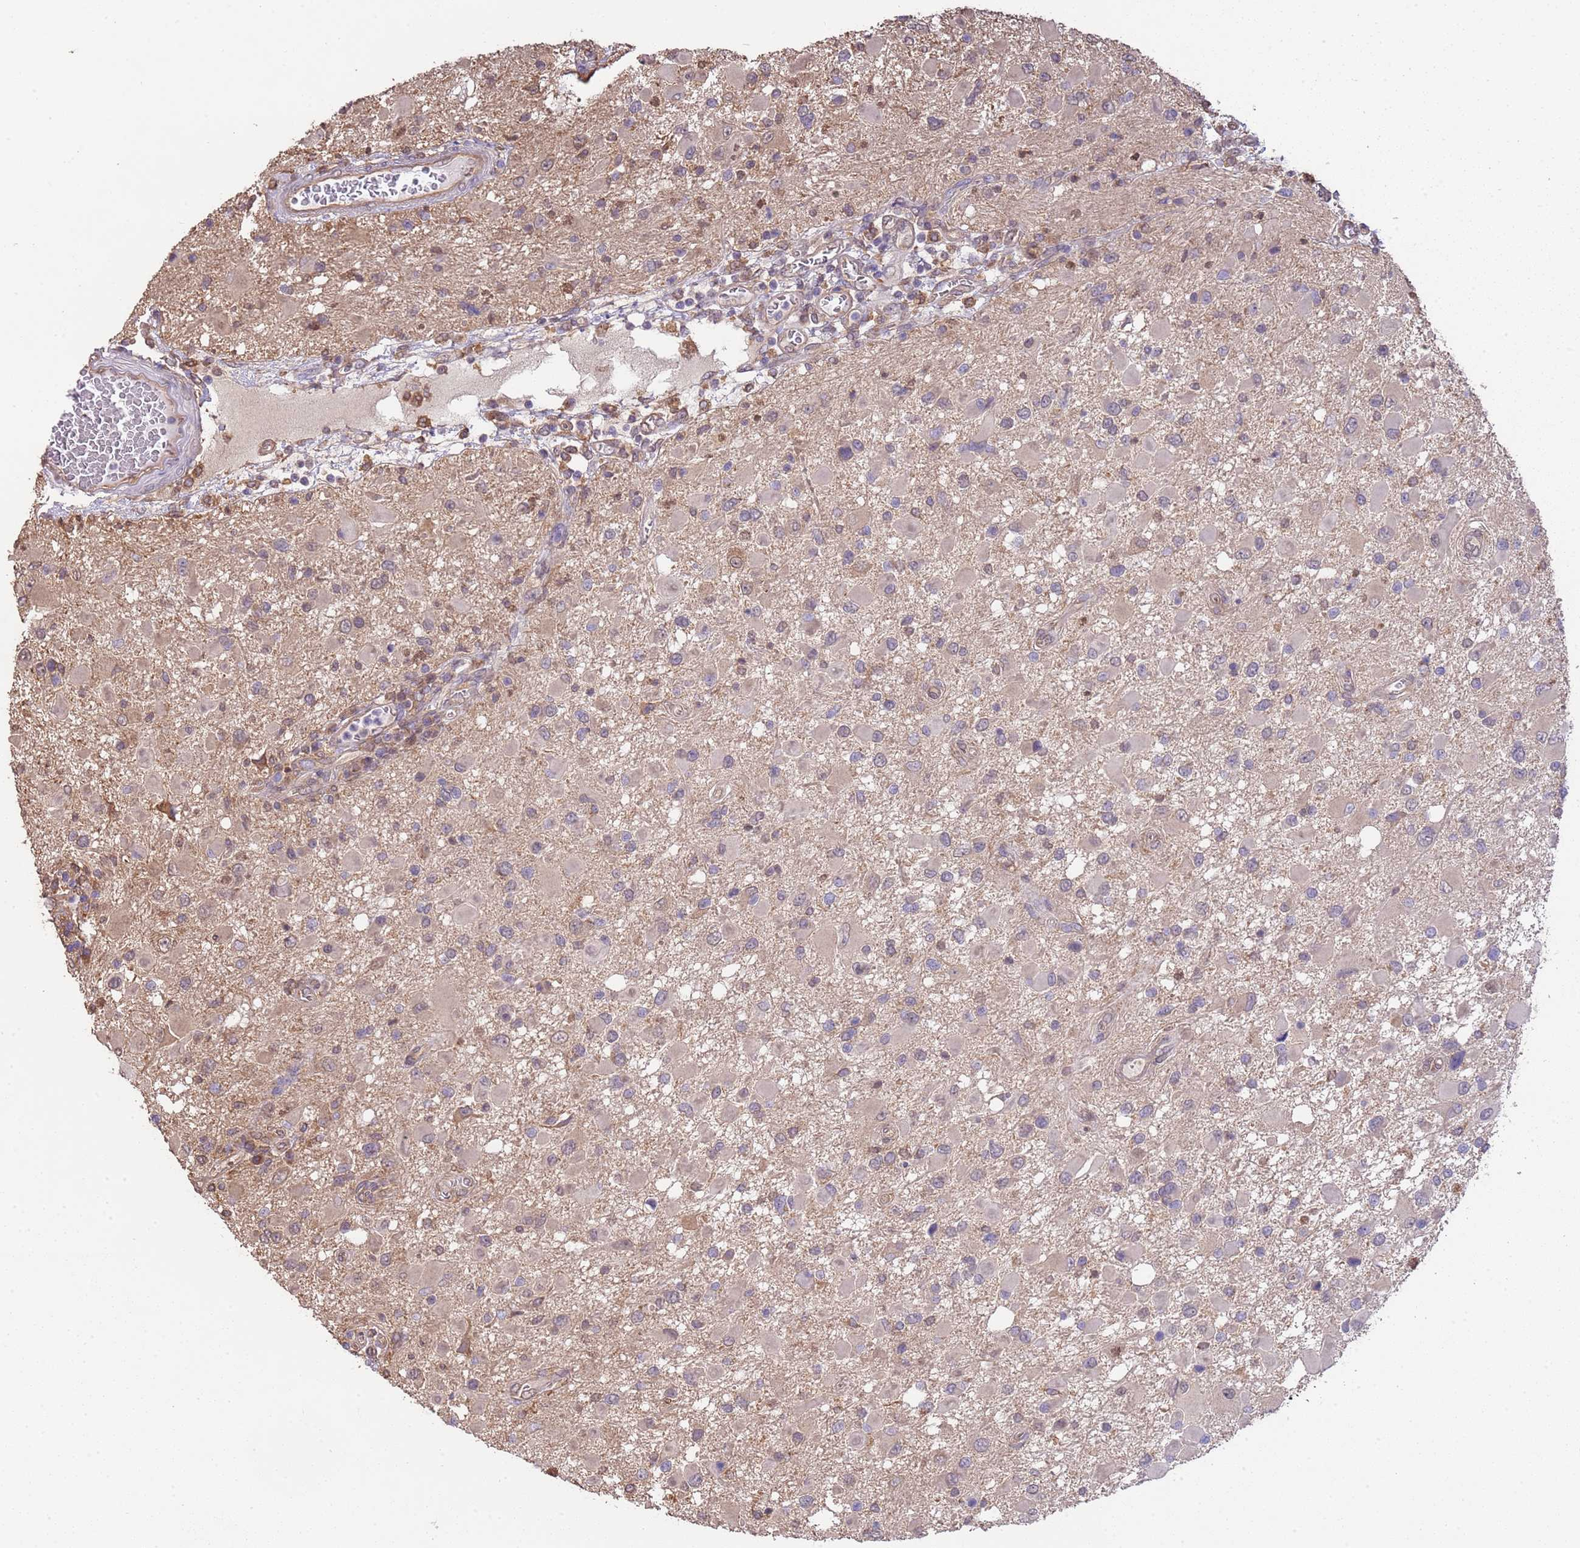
{"staining": {"intensity": "negative", "quantity": "none", "location": "none"}, "tissue": "glioma", "cell_type": "Tumor cells", "image_type": "cancer", "snomed": [{"axis": "morphology", "description": "Glioma, malignant, High grade"}, {"axis": "topography", "description": "Brain"}], "caption": "An immunohistochemistry histopathology image of malignant high-grade glioma is shown. There is no staining in tumor cells of malignant high-grade glioma.", "gene": "NPHP1", "patient": {"sex": "male", "age": 53}}